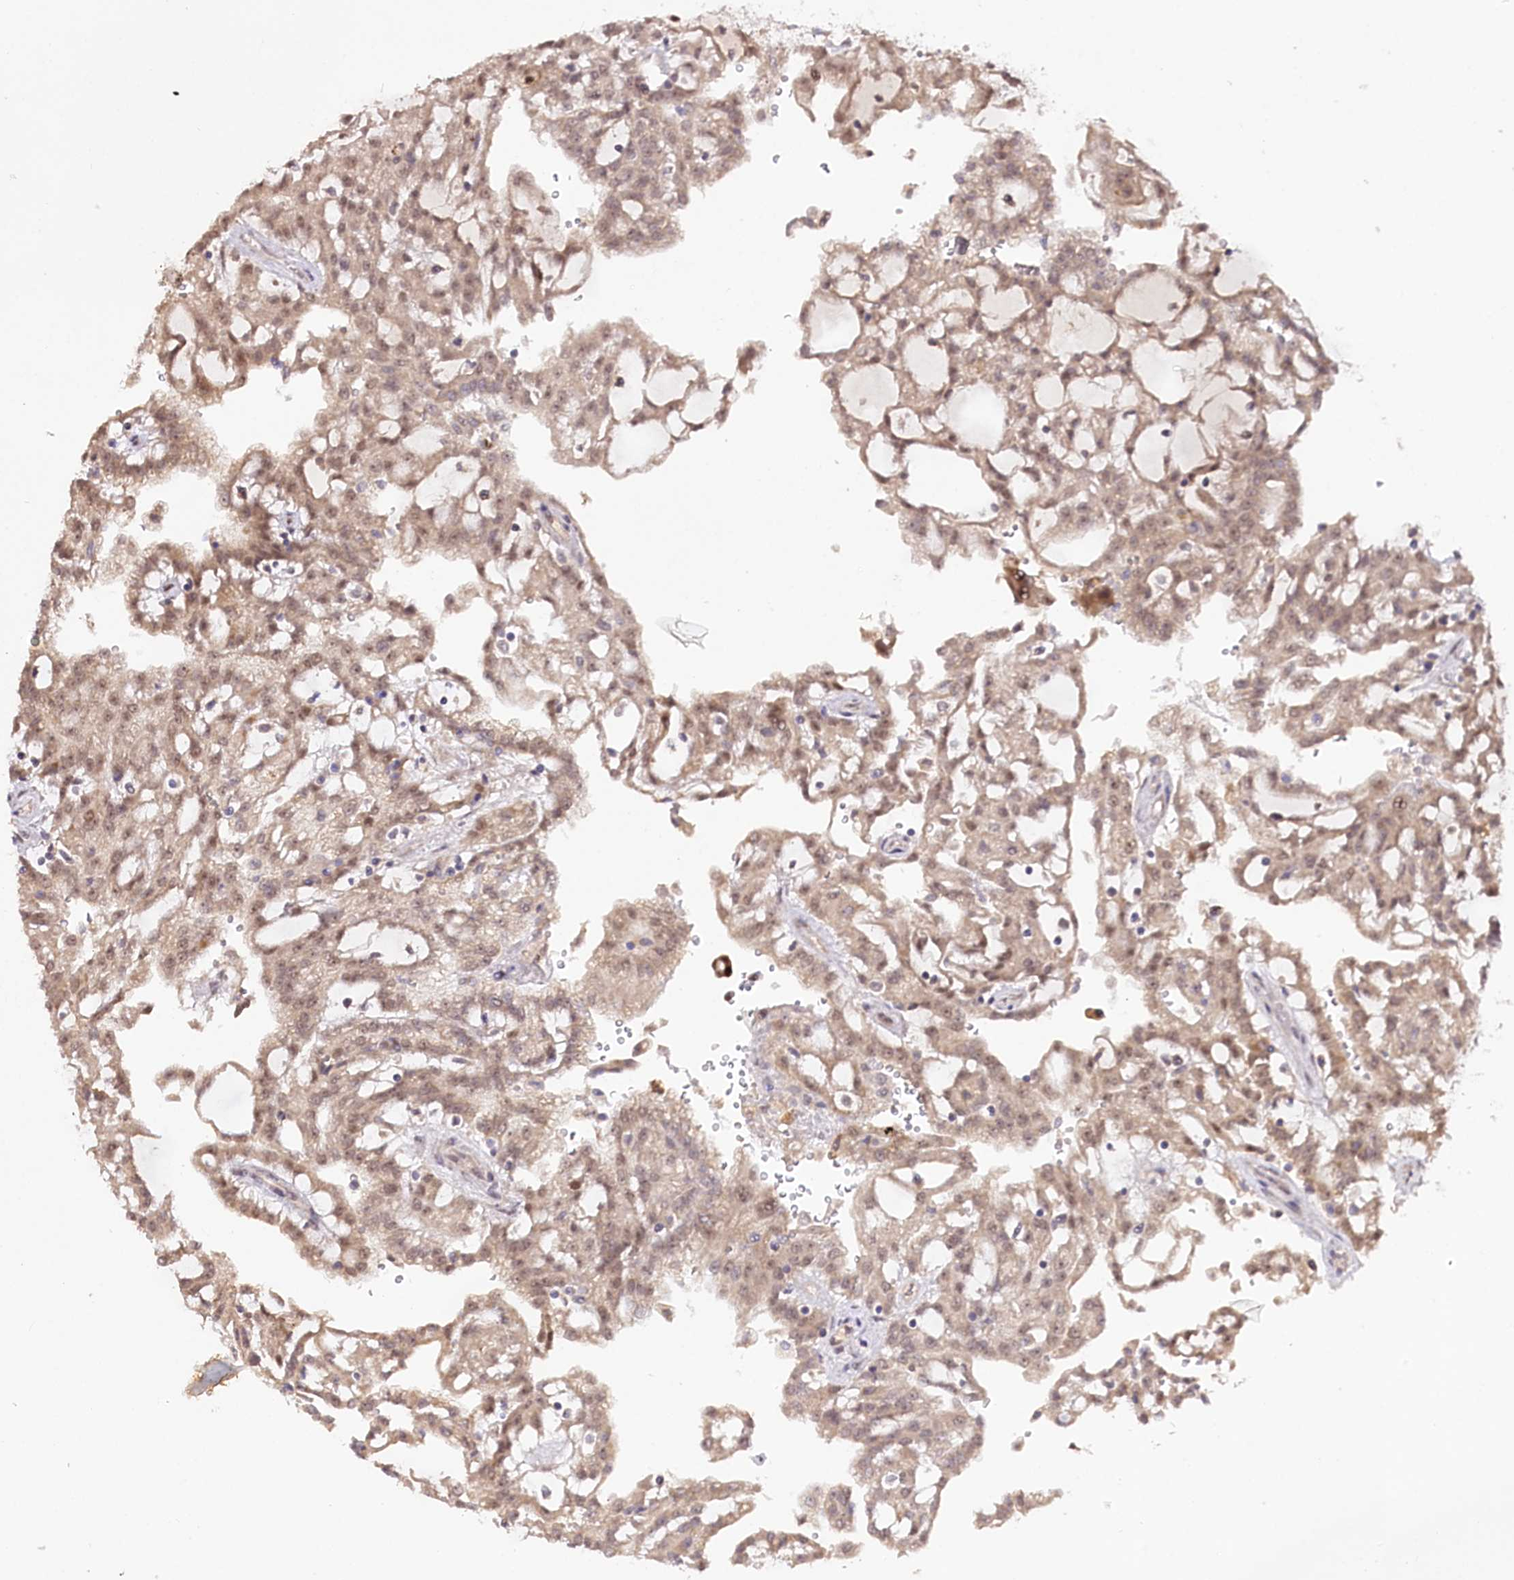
{"staining": {"intensity": "moderate", "quantity": ">75%", "location": "nuclear"}, "tissue": "renal cancer", "cell_type": "Tumor cells", "image_type": "cancer", "snomed": [{"axis": "morphology", "description": "Adenocarcinoma, NOS"}, {"axis": "topography", "description": "Kidney"}], "caption": "An IHC image of neoplastic tissue is shown. Protein staining in brown shows moderate nuclear positivity in renal adenocarcinoma within tumor cells. The protein is stained brown, and the nuclei are stained in blue (DAB IHC with brightfield microscopy, high magnification).", "gene": "DMP1", "patient": {"sex": "male", "age": 63}}